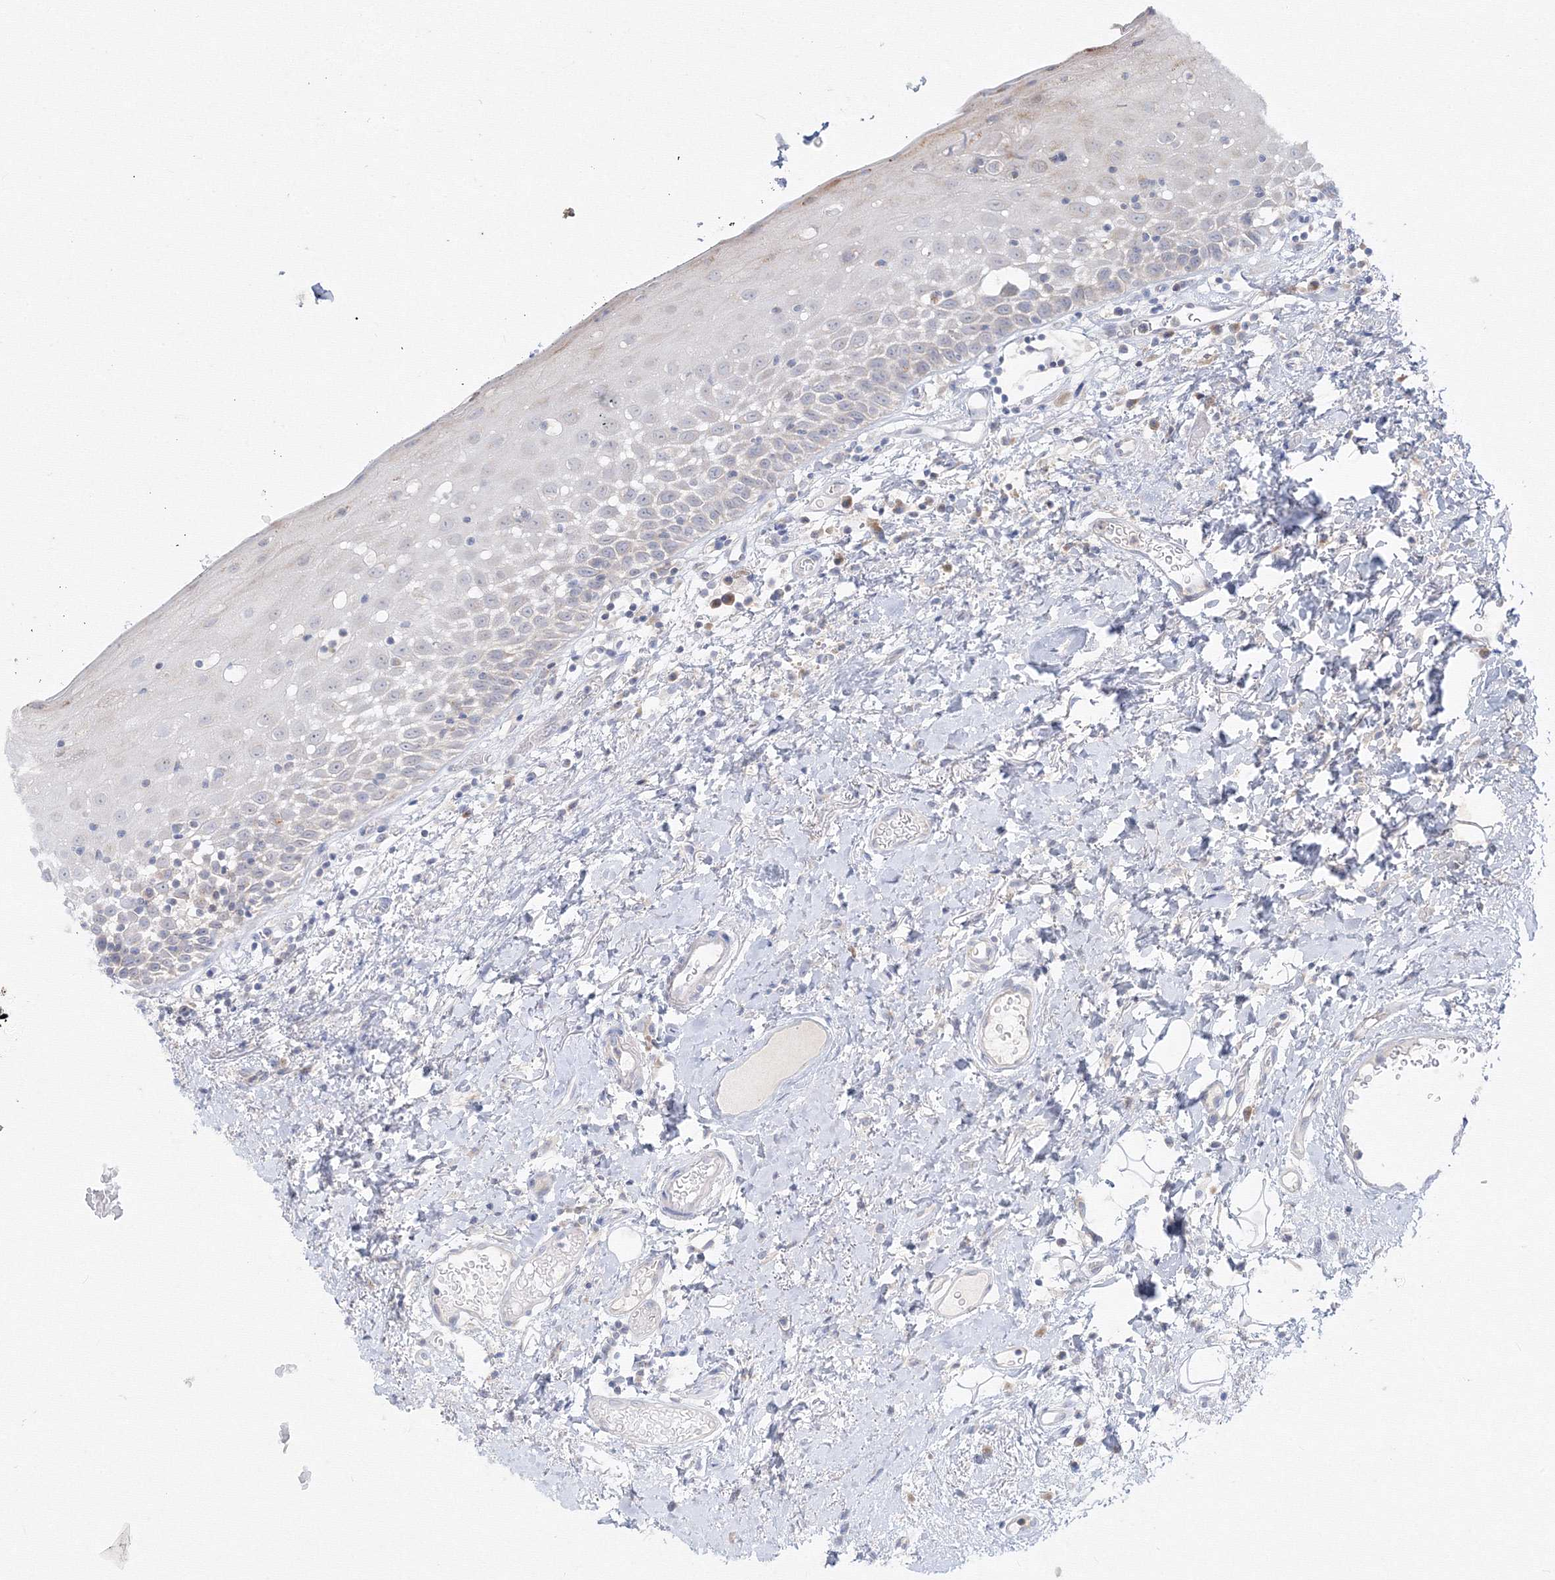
{"staining": {"intensity": "negative", "quantity": "none", "location": "none"}, "tissue": "oral mucosa", "cell_type": "Squamous epithelial cells", "image_type": "normal", "snomed": [{"axis": "morphology", "description": "Normal tissue, NOS"}, {"axis": "topography", "description": "Oral tissue"}], "caption": "Image shows no significant protein expression in squamous epithelial cells of unremarkable oral mucosa.", "gene": "FBXL8", "patient": {"sex": "male", "age": 74}}